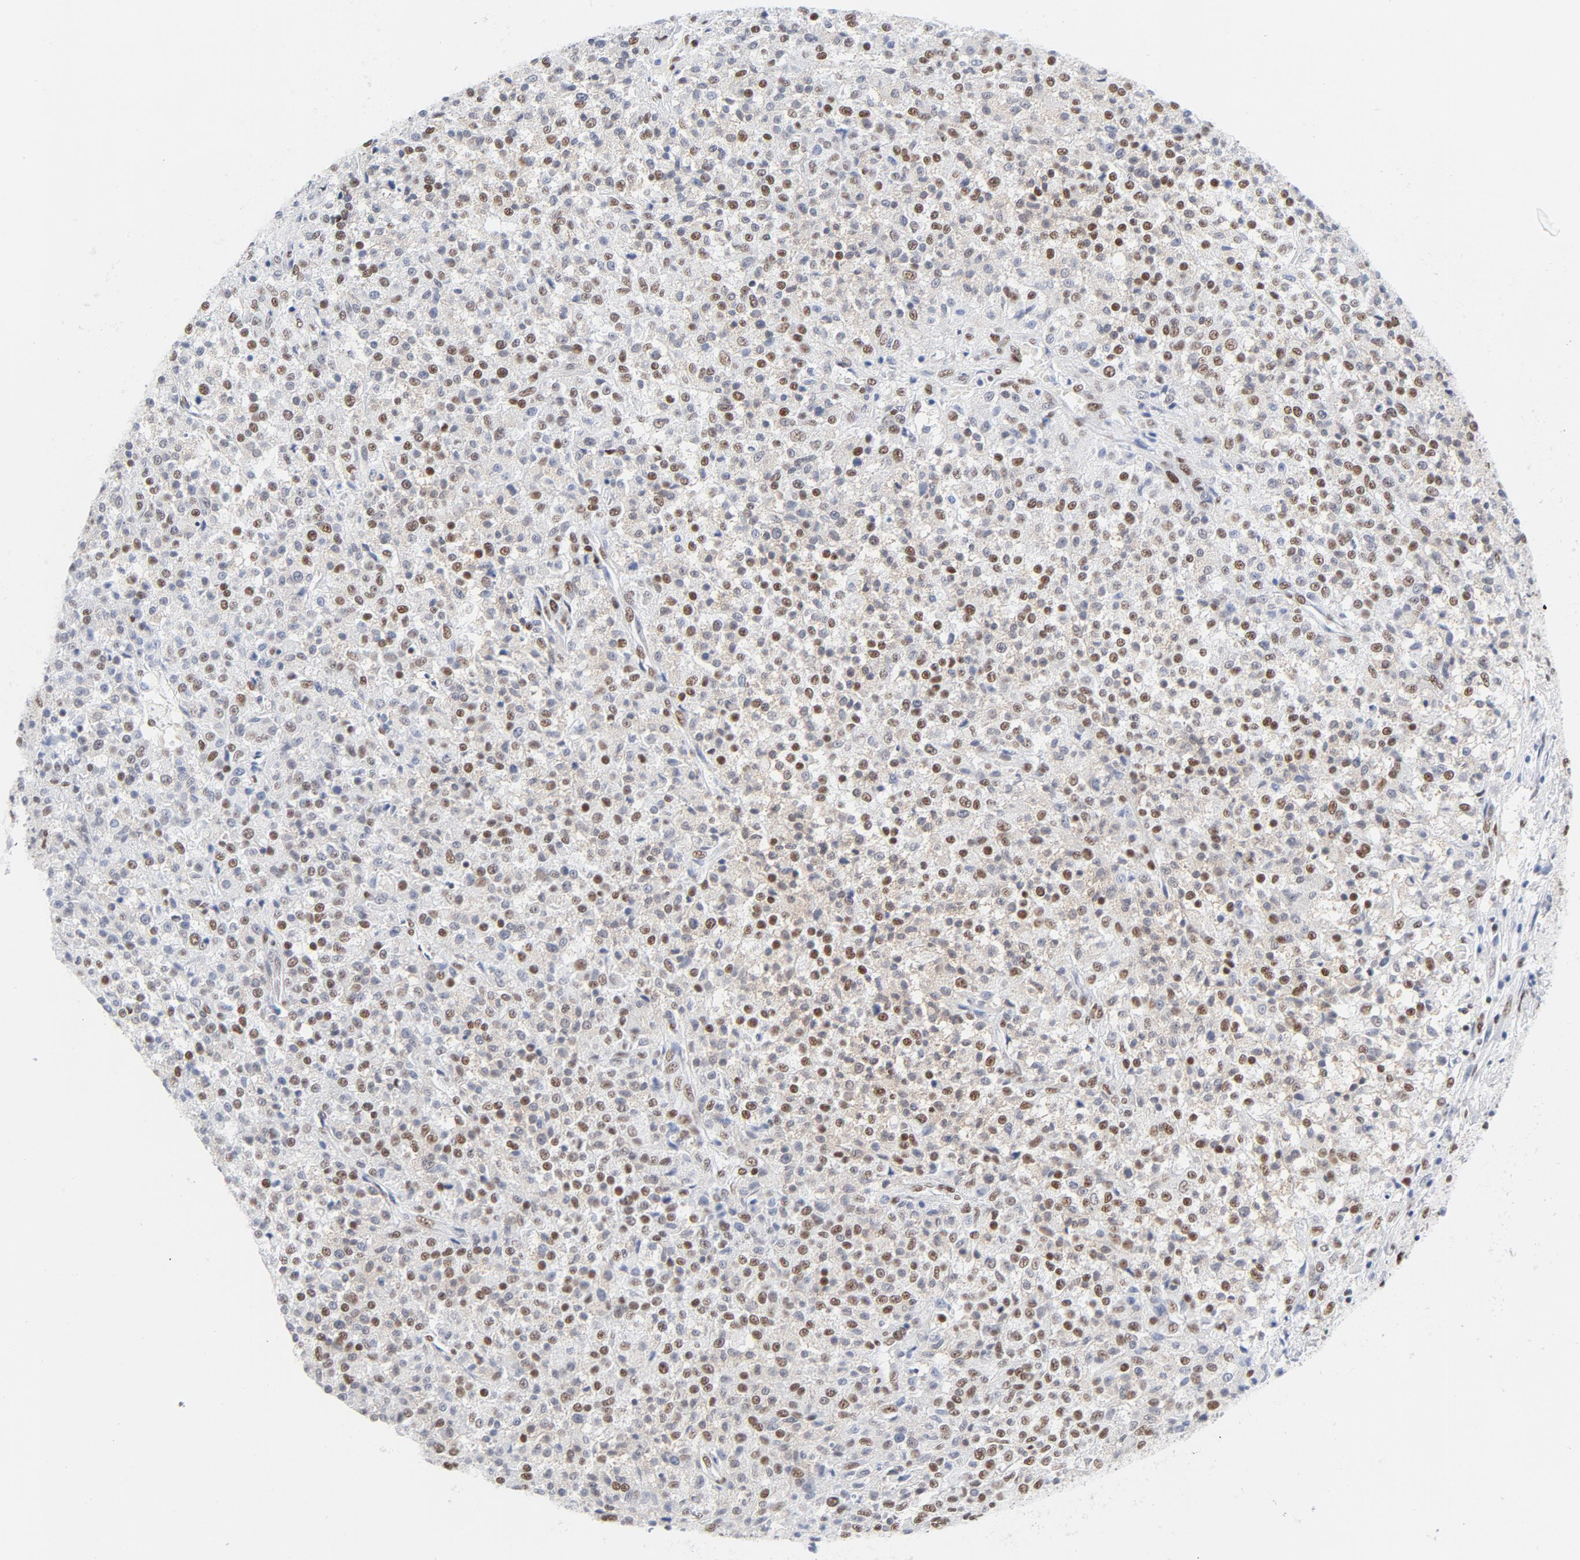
{"staining": {"intensity": "moderate", "quantity": "25%-75%", "location": "cytoplasmic/membranous,nuclear"}, "tissue": "testis cancer", "cell_type": "Tumor cells", "image_type": "cancer", "snomed": [{"axis": "morphology", "description": "Seminoma, NOS"}, {"axis": "topography", "description": "Testis"}], "caption": "An immunohistochemistry (IHC) photomicrograph of tumor tissue is shown. Protein staining in brown labels moderate cytoplasmic/membranous and nuclear positivity in seminoma (testis) within tumor cells. The staining was performed using DAB to visualize the protein expression in brown, while the nuclei were stained in blue with hematoxylin (Magnification: 20x).", "gene": "ATF2", "patient": {"sex": "male", "age": 59}}